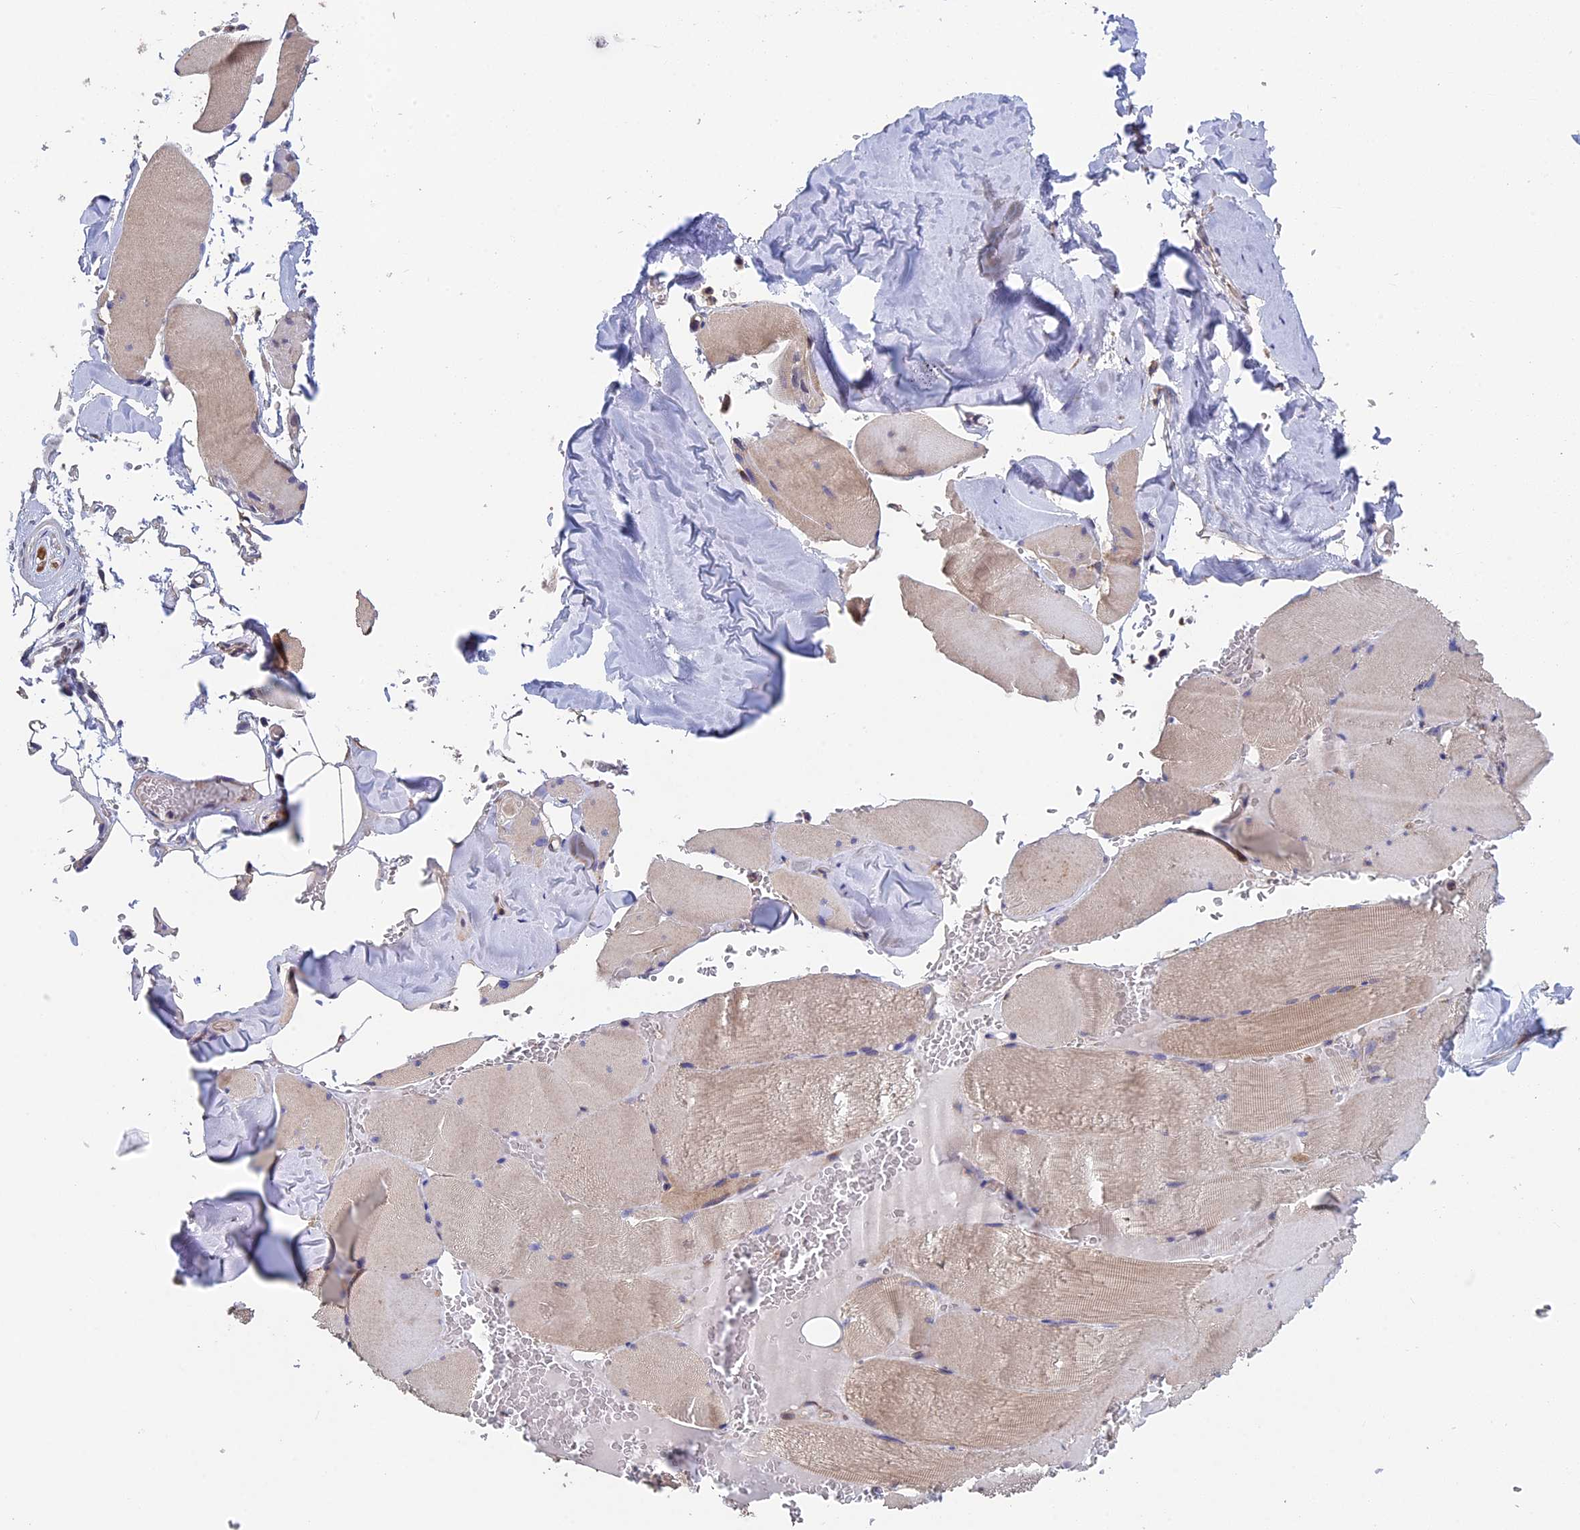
{"staining": {"intensity": "weak", "quantity": "25%-75%", "location": "cytoplasmic/membranous"}, "tissue": "skeletal muscle", "cell_type": "Myocytes", "image_type": "normal", "snomed": [{"axis": "morphology", "description": "Normal tissue, NOS"}, {"axis": "topography", "description": "Skeletal muscle"}, {"axis": "topography", "description": "Head-Neck"}], "caption": "Myocytes exhibit low levels of weak cytoplasmic/membranous staining in about 25%-75% of cells in benign human skeletal muscle.", "gene": "LCMT1", "patient": {"sex": "male", "age": 66}}